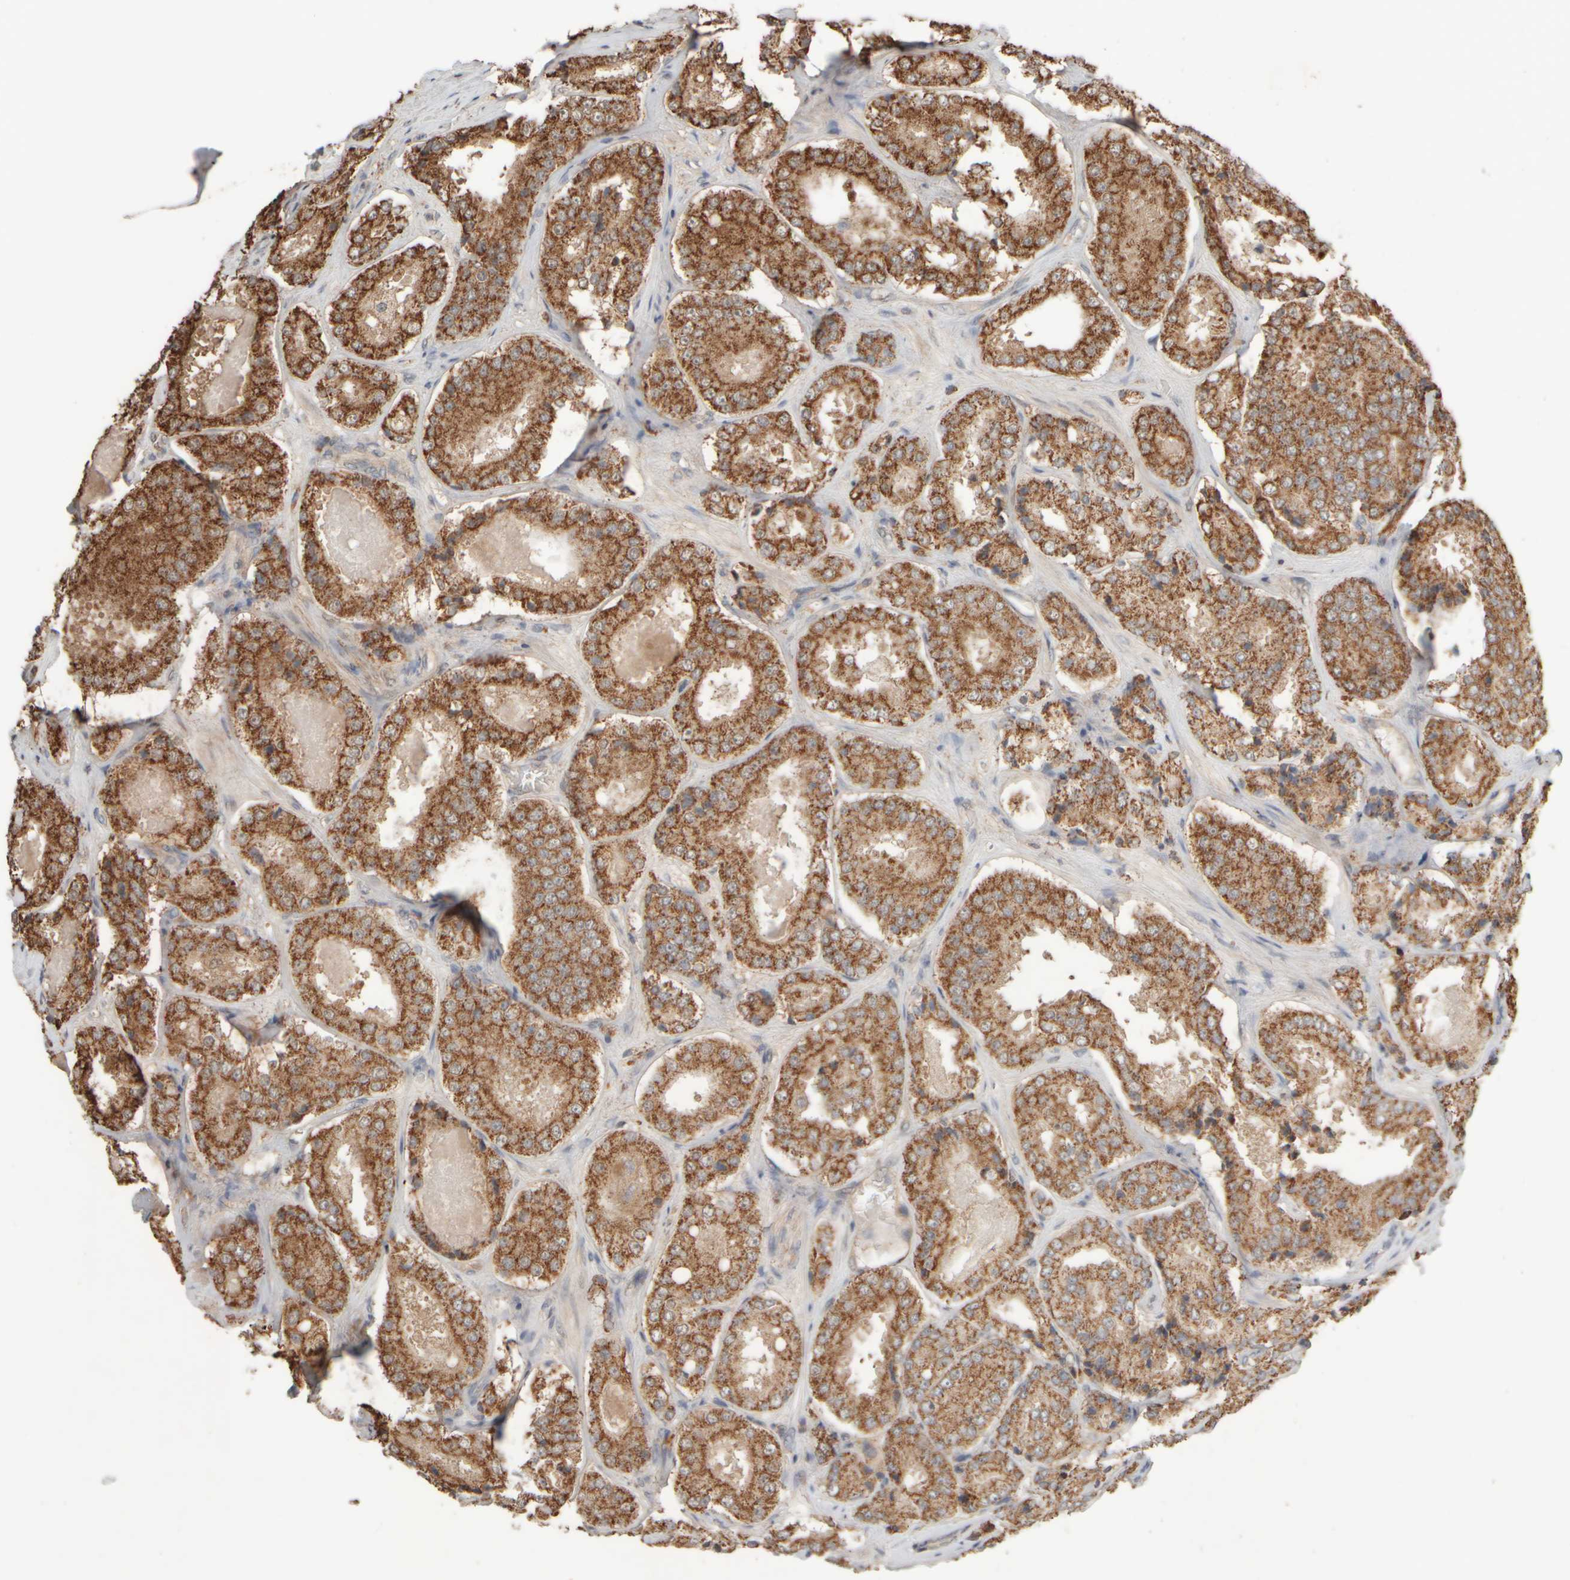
{"staining": {"intensity": "strong", "quantity": ">75%", "location": "cytoplasmic/membranous"}, "tissue": "prostate cancer", "cell_type": "Tumor cells", "image_type": "cancer", "snomed": [{"axis": "morphology", "description": "Adenocarcinoma, High grade"}, {"axis": "topography", "description": "Prostate"}], "caption": "A high amount of strong cytoplasmic/membranous positivity is appreciated in approximately >75% of tumor cells in high-grade adenocarcinoma (prostate) tissue.", "gene": "EIF2B3", "patient": {"sex": "male", "age": 65}}